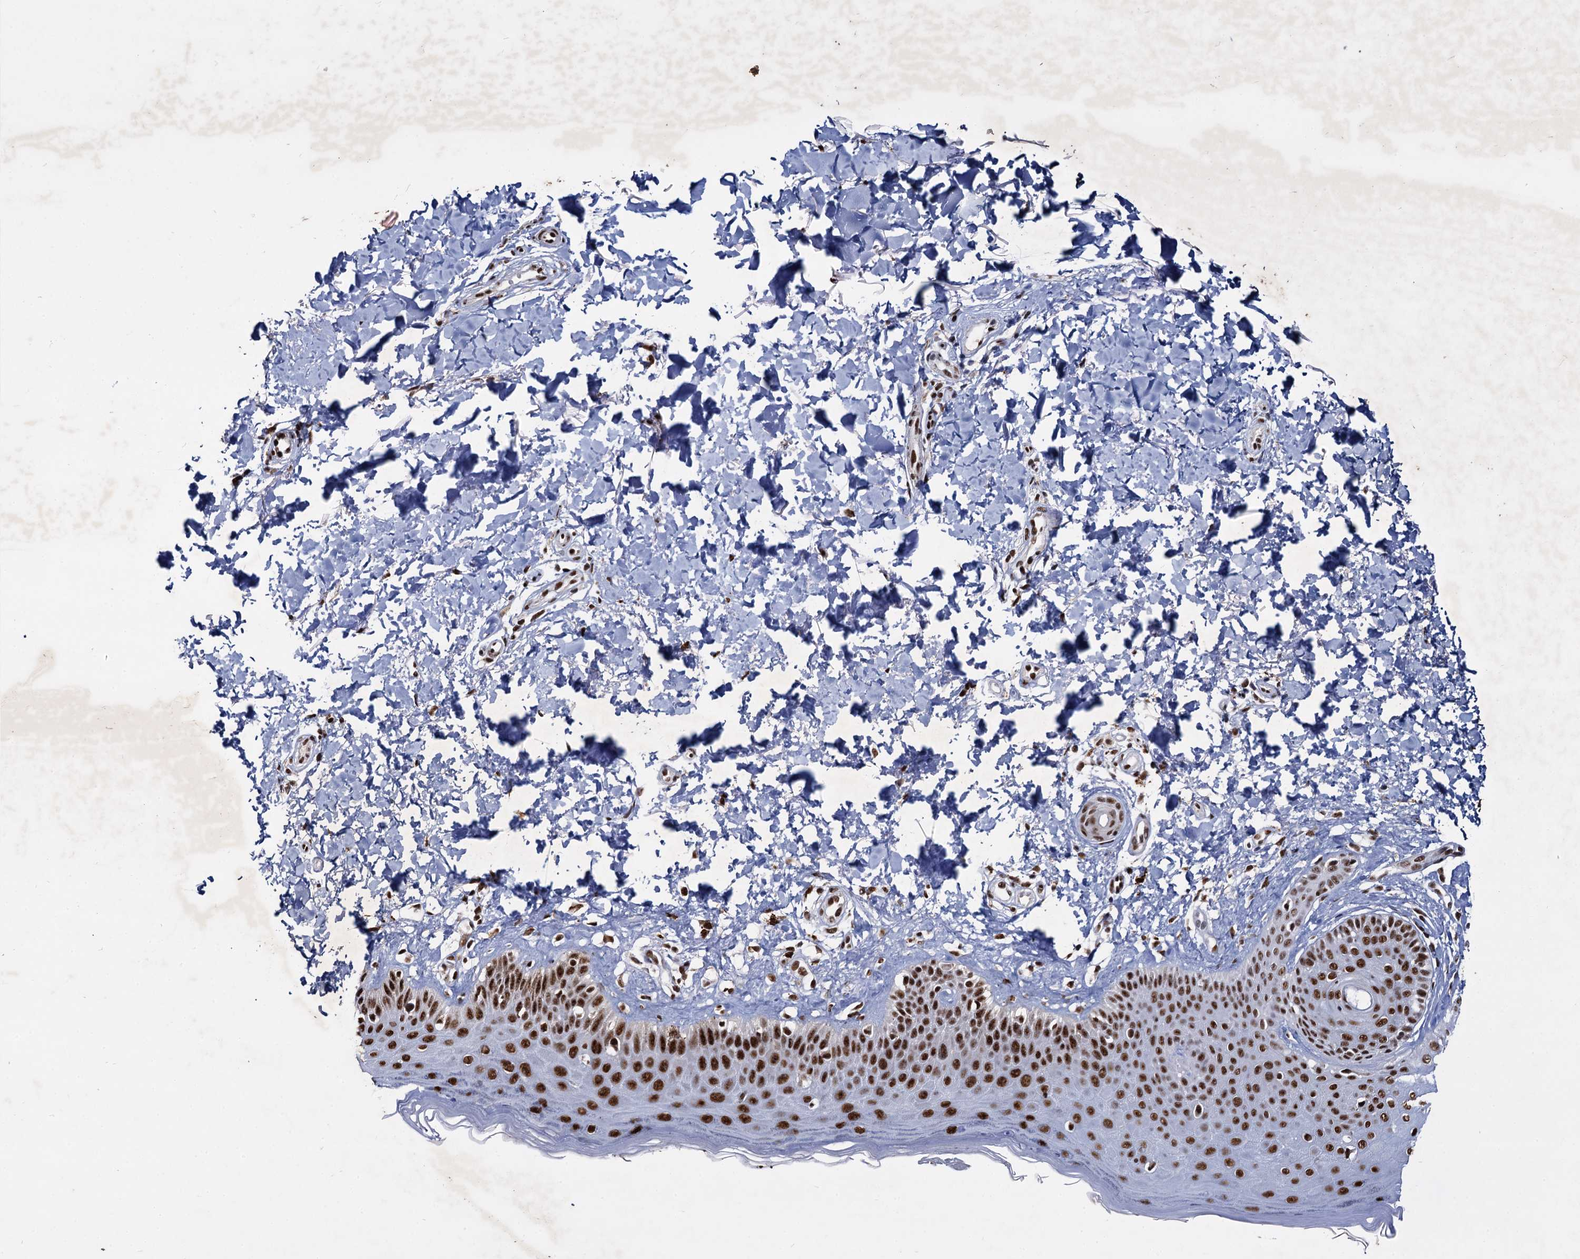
{"staining": {"intensity": "strong", "quantity": ">75%", "location": "nuclear"}, "tissue": "skin", "cell_type": "Fibroblasts", "image_type": "normal", "snomed": [{"axis": "morphology", "description": "Normal tissue, NOS"}, {"axis": "topography", "description": "Skin"}], "caption": "The histopathology image displays staining of benign skin, revealing strong nuclear protein positivity (brown color) within fibroblasts.", "gene": "RPUSD4", "patient": {"sex": "male", "age": 52}}